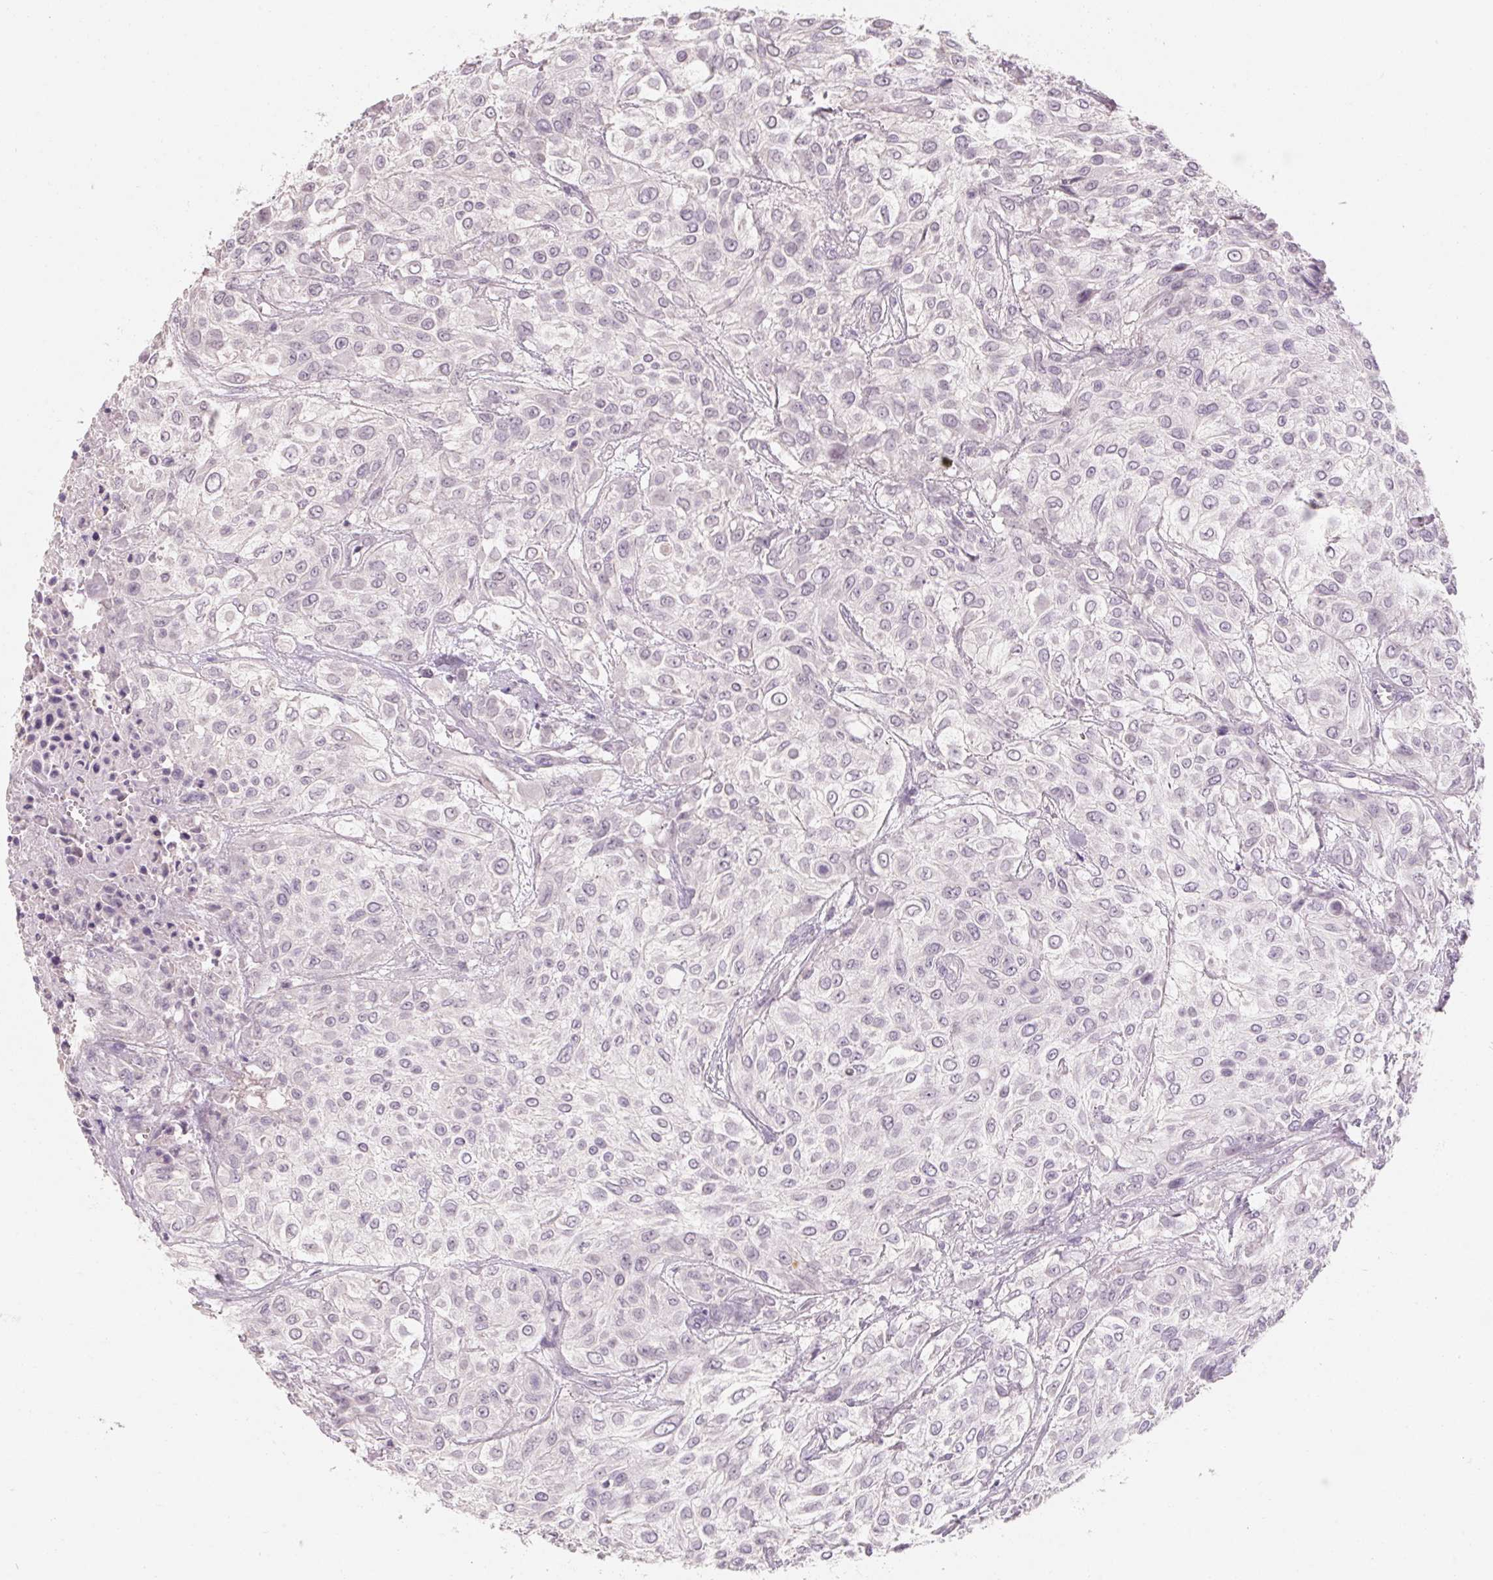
{"staining": {"intensity": "negative", "quantity": "none", "location": "none"}, "tissue": "urothelial cancer", "cell_type": "Tumor cells", "image_type": "cancer", "snomed": [{"axis": "morphology", "description": "Urothelial carcinoma, High grade"}, {"axis": "topography", "description": "Urinary bladder"}], "caption": "There is no significant positivity in tumor cells of high-grade urothelial carcinoma.", "gene": "CAPZA3", "patient": {"sex": "male", "age": 57}}